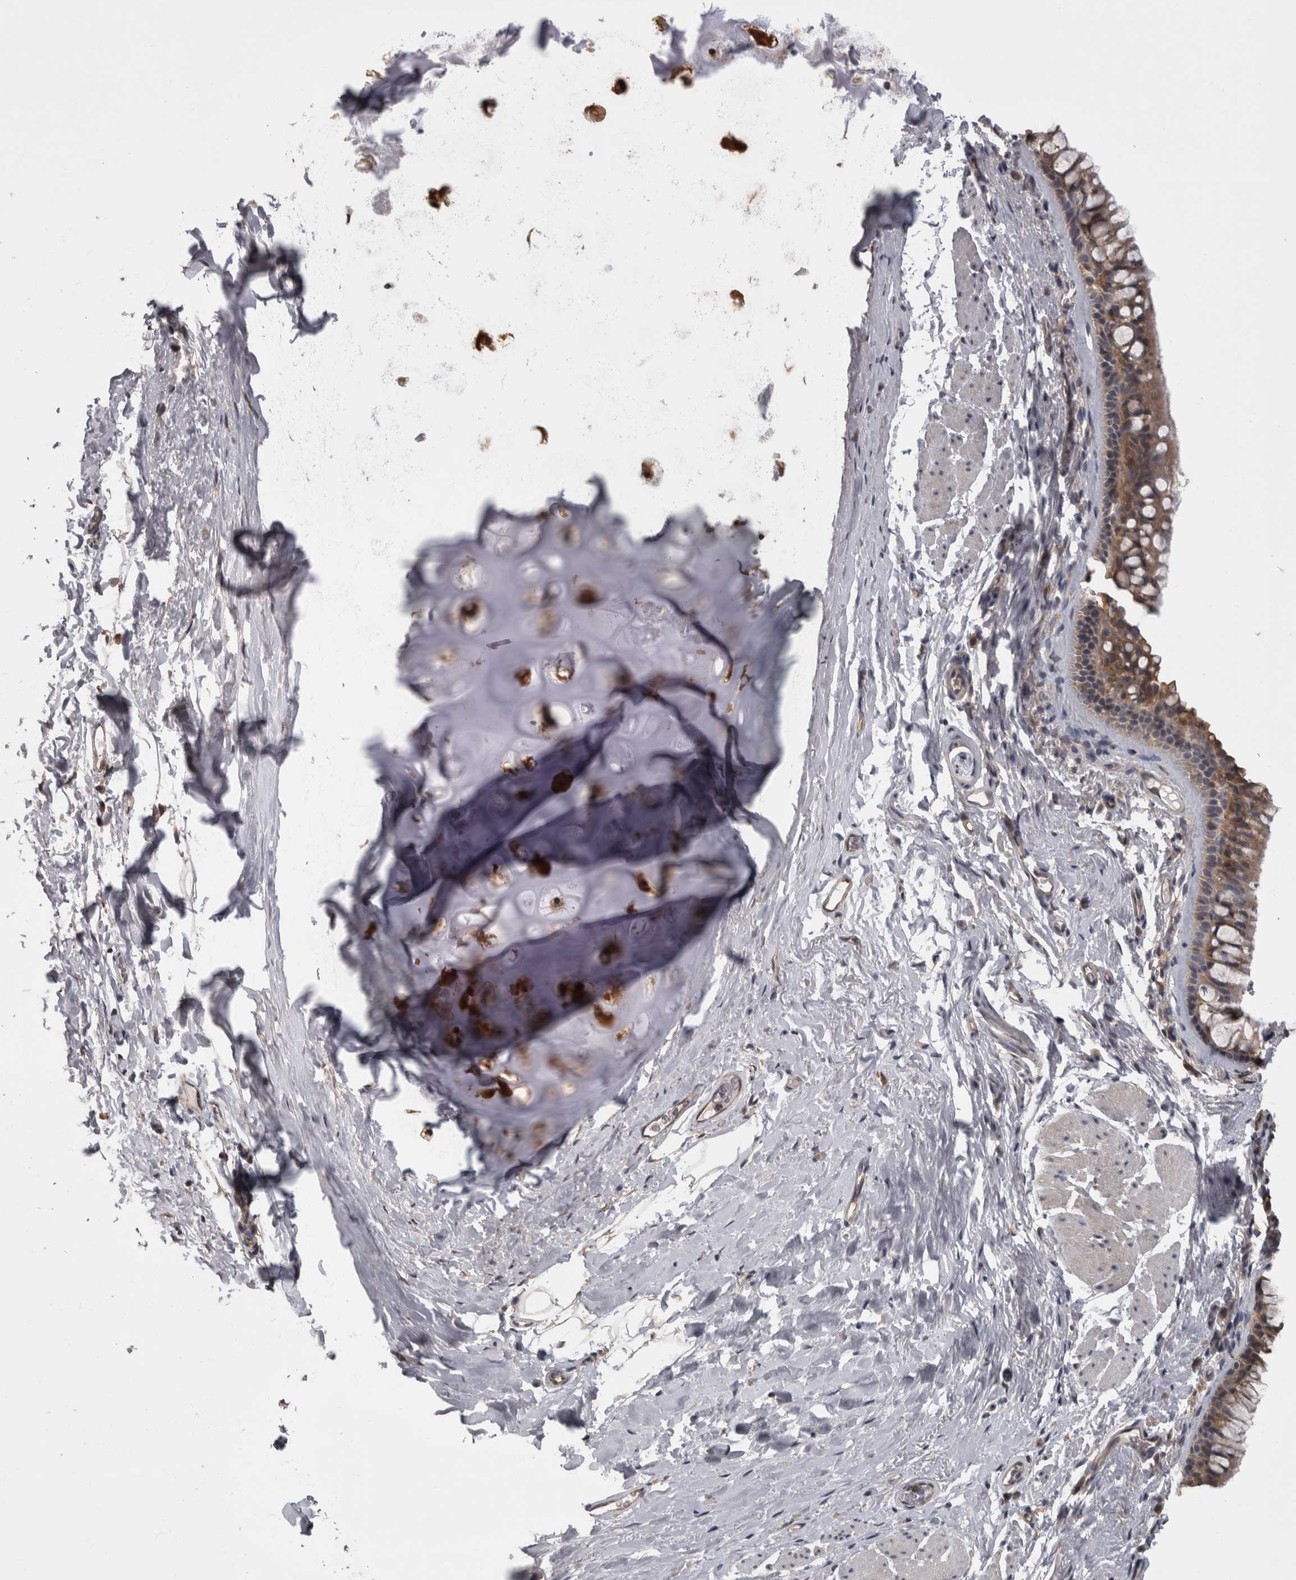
{"staining": {"intensity": "weak", "quantity": "<25%", "location": "cytoplasmic/membranous"}, "tissue": "bronchus", "cell_type": "Respiratory epithelial cells", "image_type": "normal", "snomed": [{"axis": "morphology", "description": "Normal tissue, NOS"}, {"axis": "topography", "description": "Cartilage tissue"}, {"axis": "topography", "description": "Bronchus"}], "caption": "Protein analysis of unremarkable bronchus exhibits no significant staining in respiratory epithelial cells. Nuclei are stained in blue.", "gene": "APRT", "patient": {"sex": "female", "age": 53}}